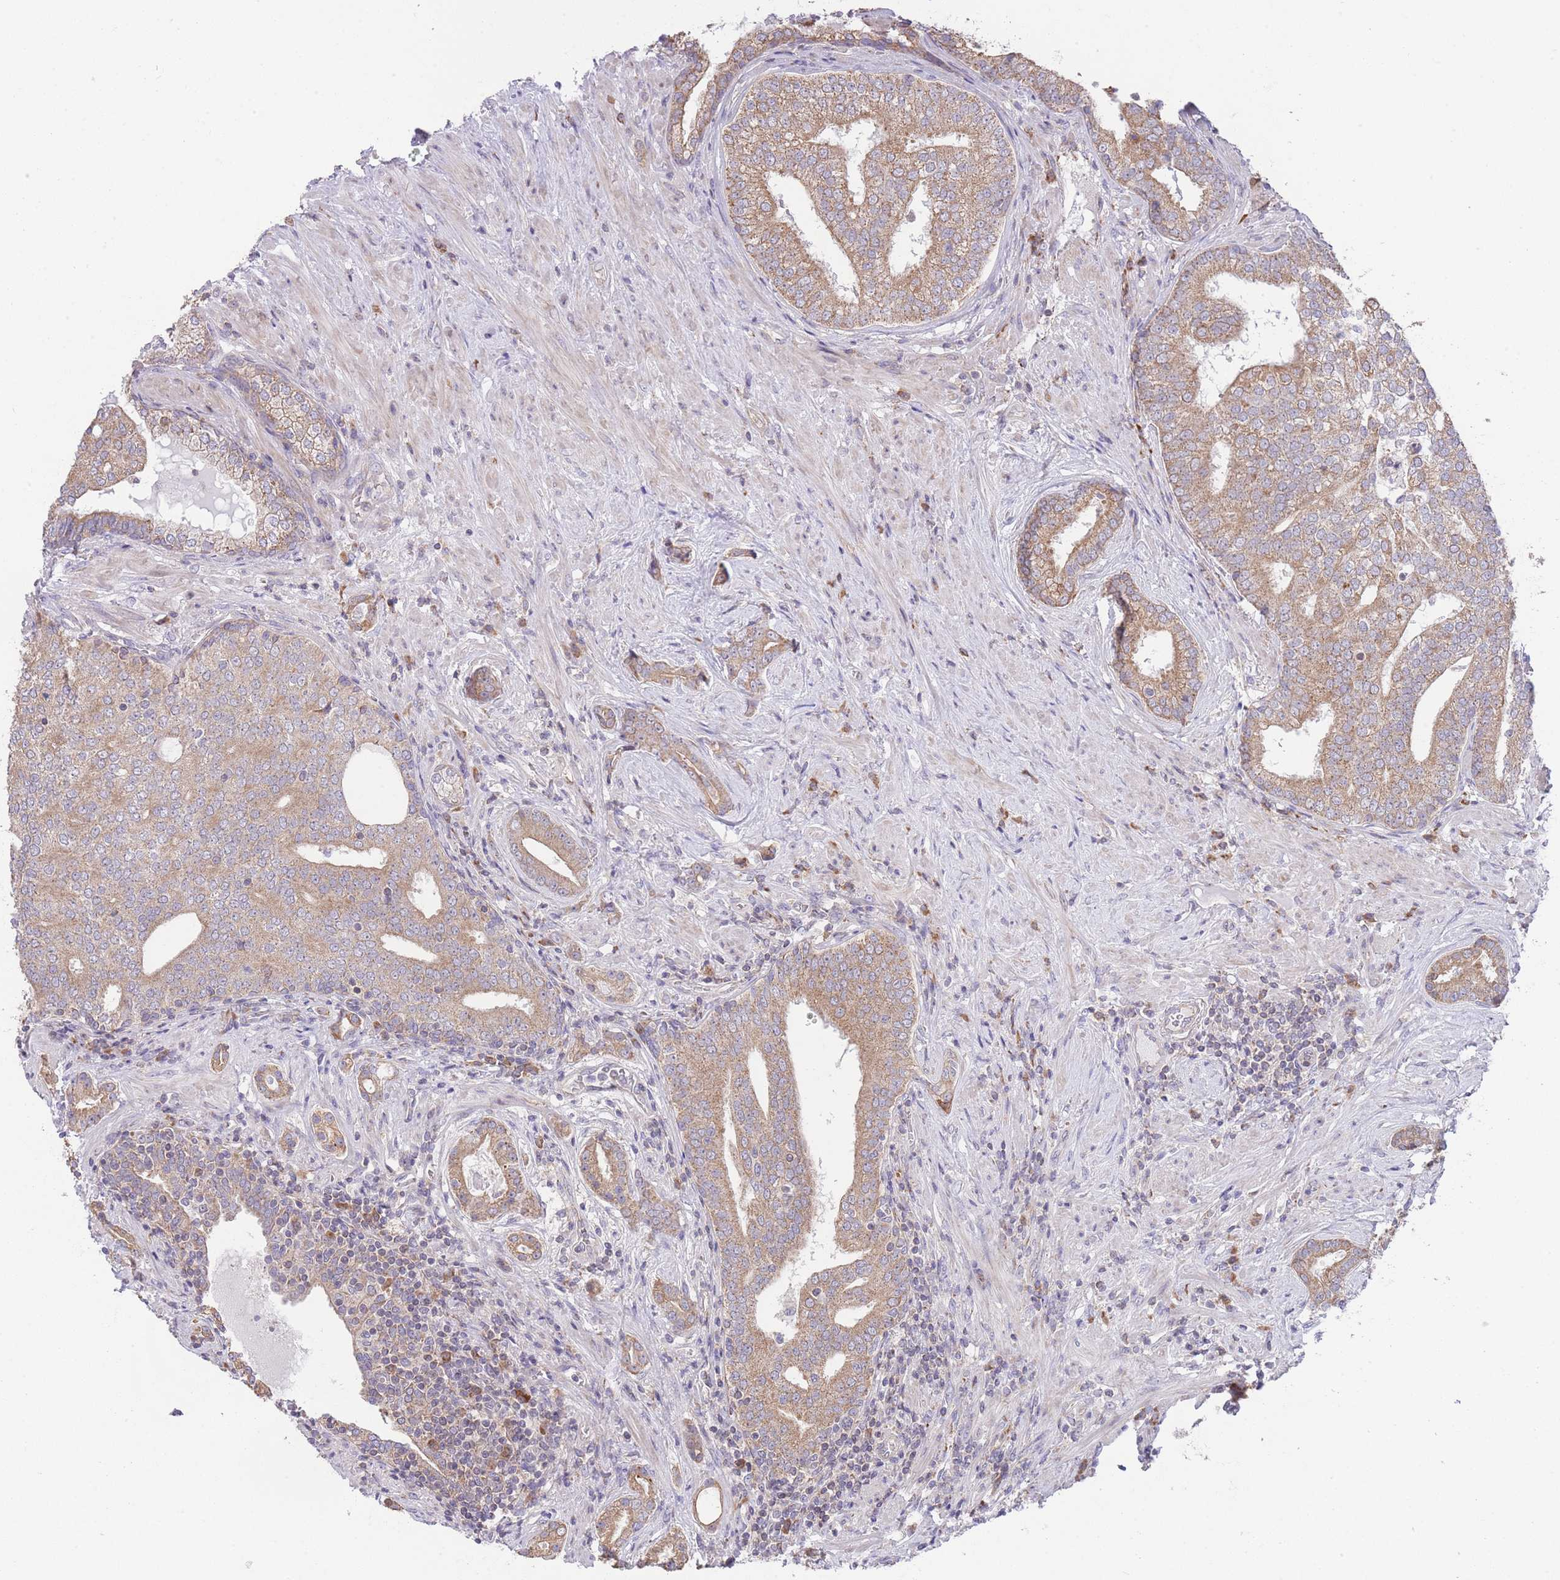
{"staining": {"intensity": "moderate", "quantity": ">75%", "location": "cytoplasmic/membranous"}, "tissue": "prostate cancer", "cell_type": "Tumor cells", "image_type": "cancer", "snomed": [{"axis": "morphology", "description": "Adenocarcinoma, High grade"}, {"axis": "topography", "description": "Prostate"}], "caption": "This image displays IHC staining of prostate adenocarcinoma (high-grade), with medium moderate cytoplasmic/membranous expression in approximately >75% of tumor cells.", "gene": "BOLA2B", "patient": {"sex": "male", "age": 55}}